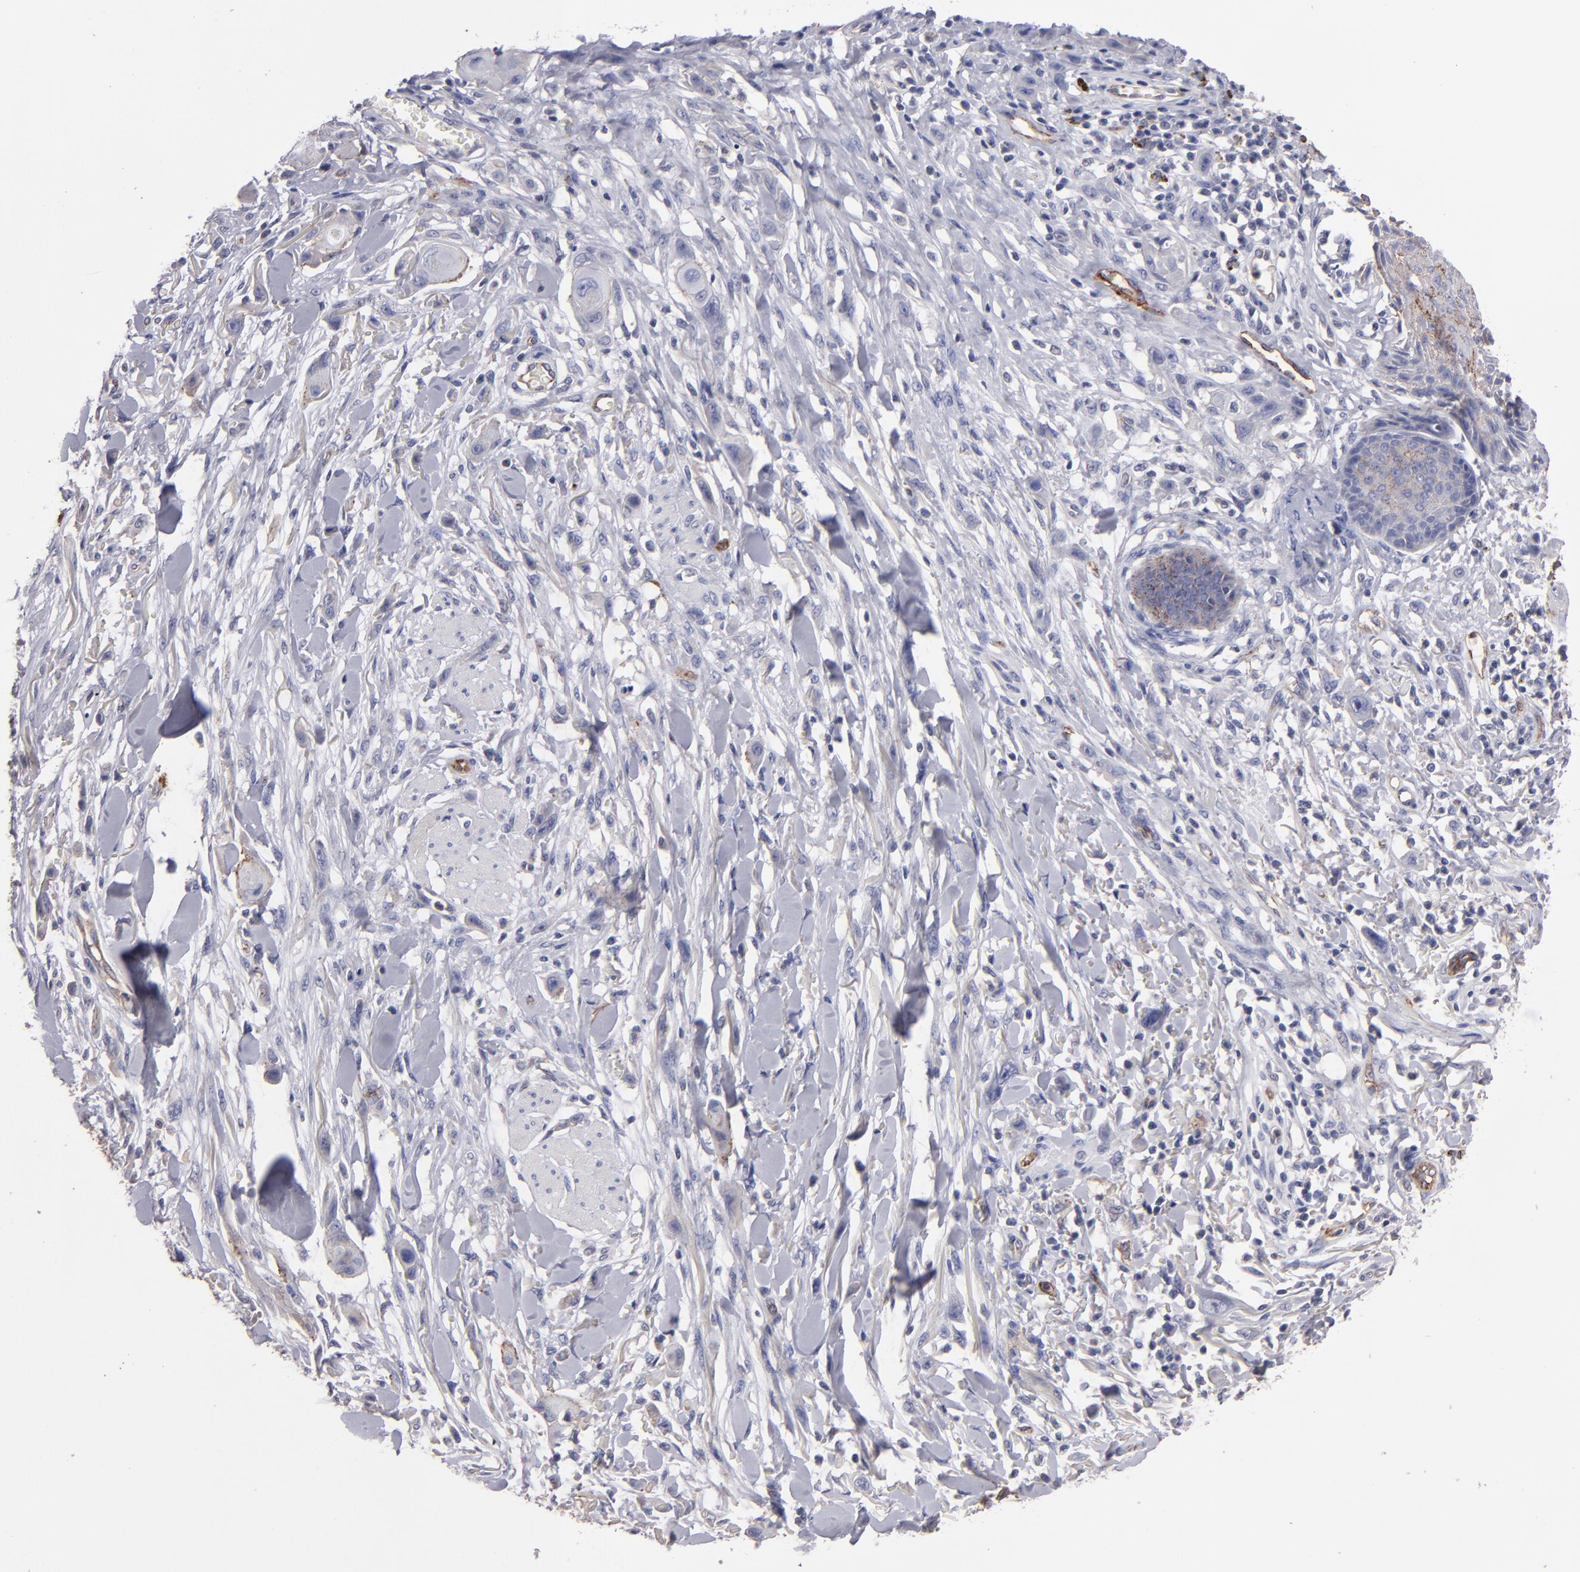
{"staining": {"intensity": "weak", "quantity": "25%-75%", "location": "cytoplasmic/membranous"}, "tissue": "skin cancer", "cell_type": "Tumor cells", "image_type": "cancer", "snomed": [{"axis": "morphology", "description": "Squamous cell carcinoma, NOS"}, {"axis": "topography", "description": "Skin"}], "caption": "Immunohistochemical staining of human skin cancer displays weak cytoplasmic/membranous protein positivity in about 25%-75% of tumor cells.", "gene": "CLDN5", "patient": {"sex": "female", "age": 59}}